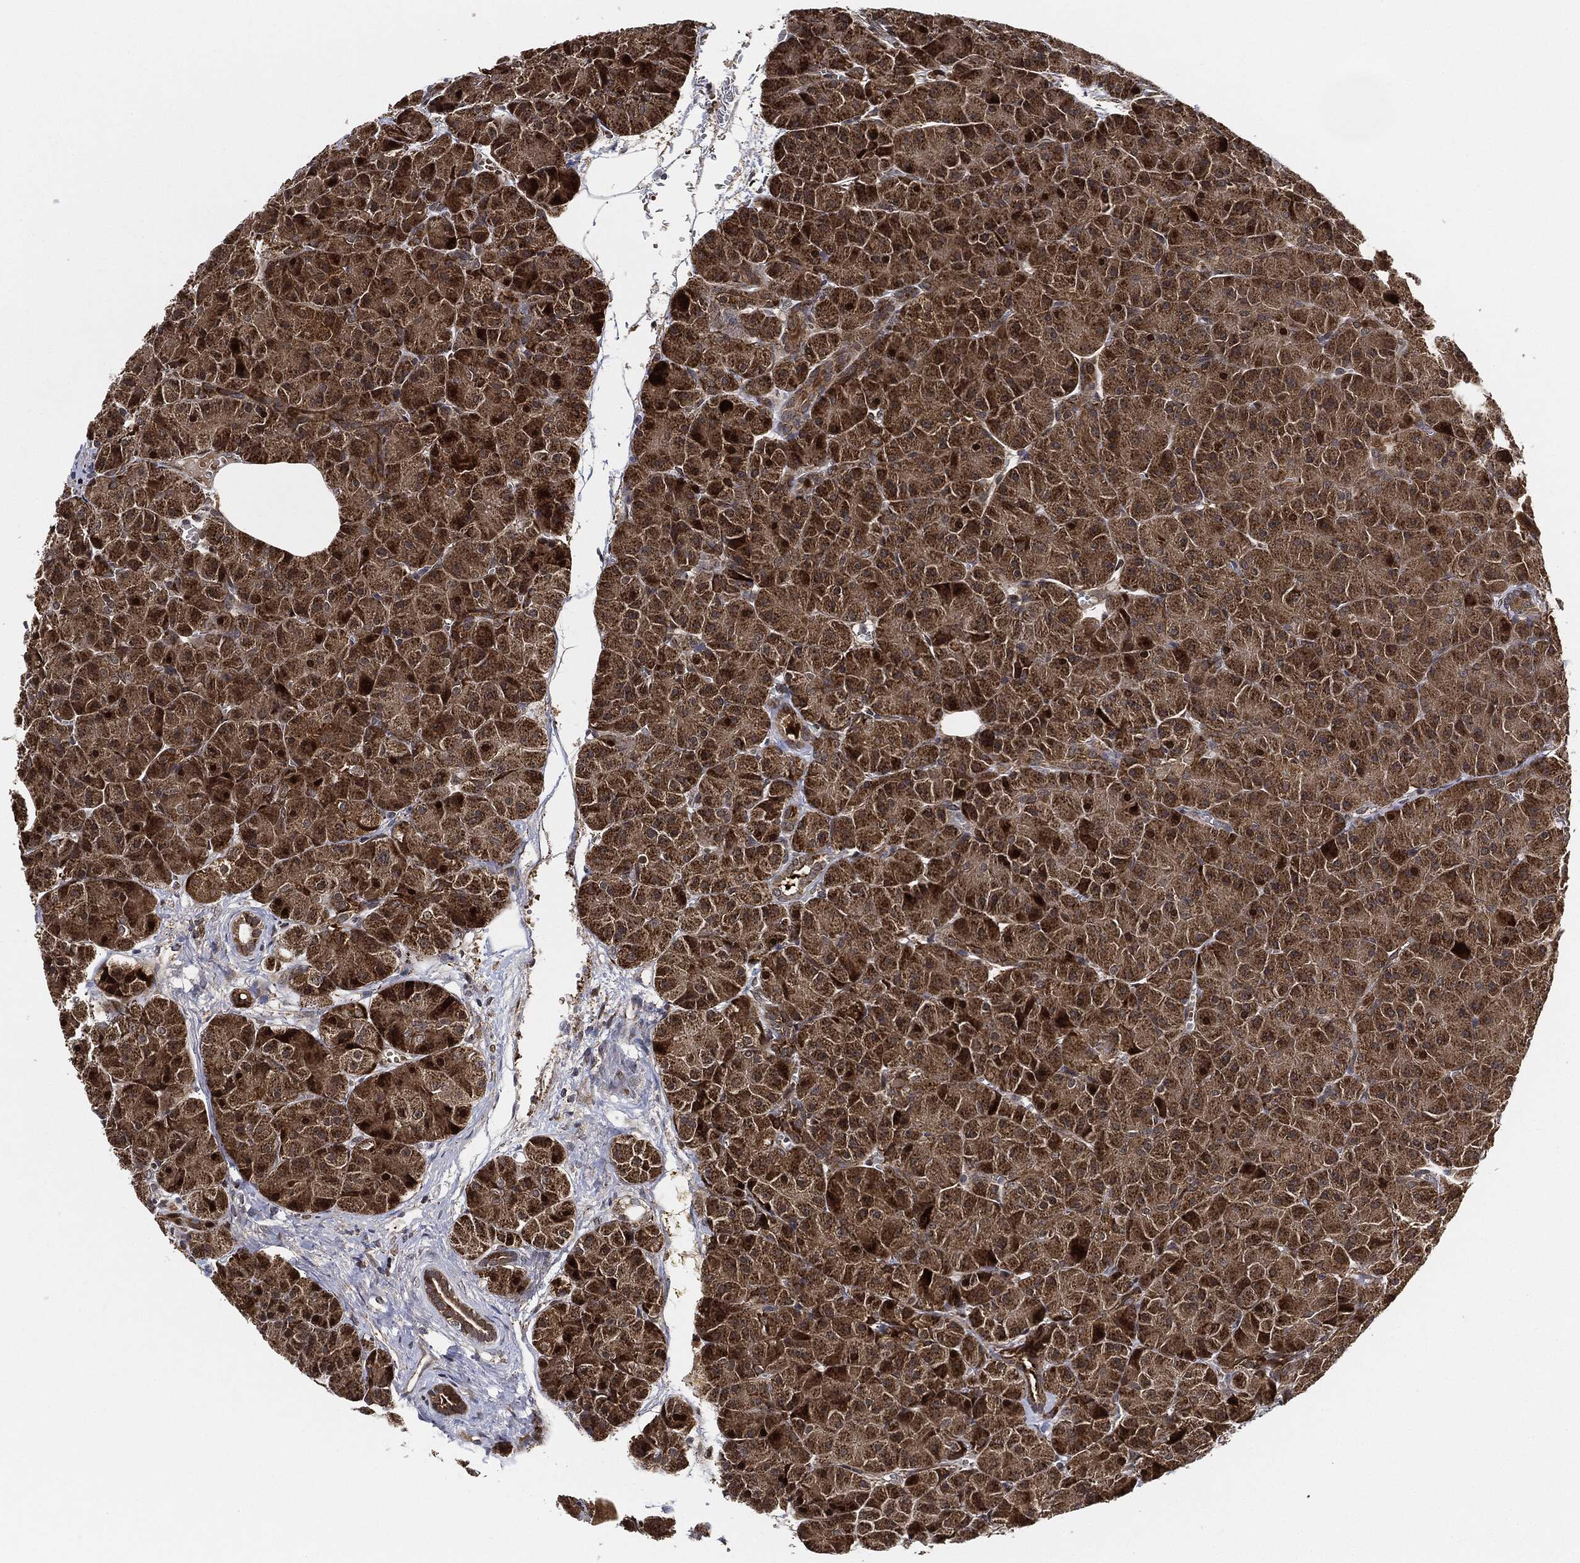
{"staining": {"intensity": "strong", "quantity": ">75%", "location": "cytoplasmic/membranous"}, "tissue": "pancreas", "cell_type": "Exocrine glandular cells", "image_type": "normal", "snomed": [{"axis": "morphology", "description": "Normal tissue, NOS"}, {"axis": "topography", "description": "Pancreas"}], "caption": "Protein staining of benign pancreas demonstrates strong cytoplasmic/membranous staining in approximately >75% of exocrine glandular cells. Nuclei are stained in blue.", "gene": "RNASEL", "patient": {"sex": "male", "age": 61}}